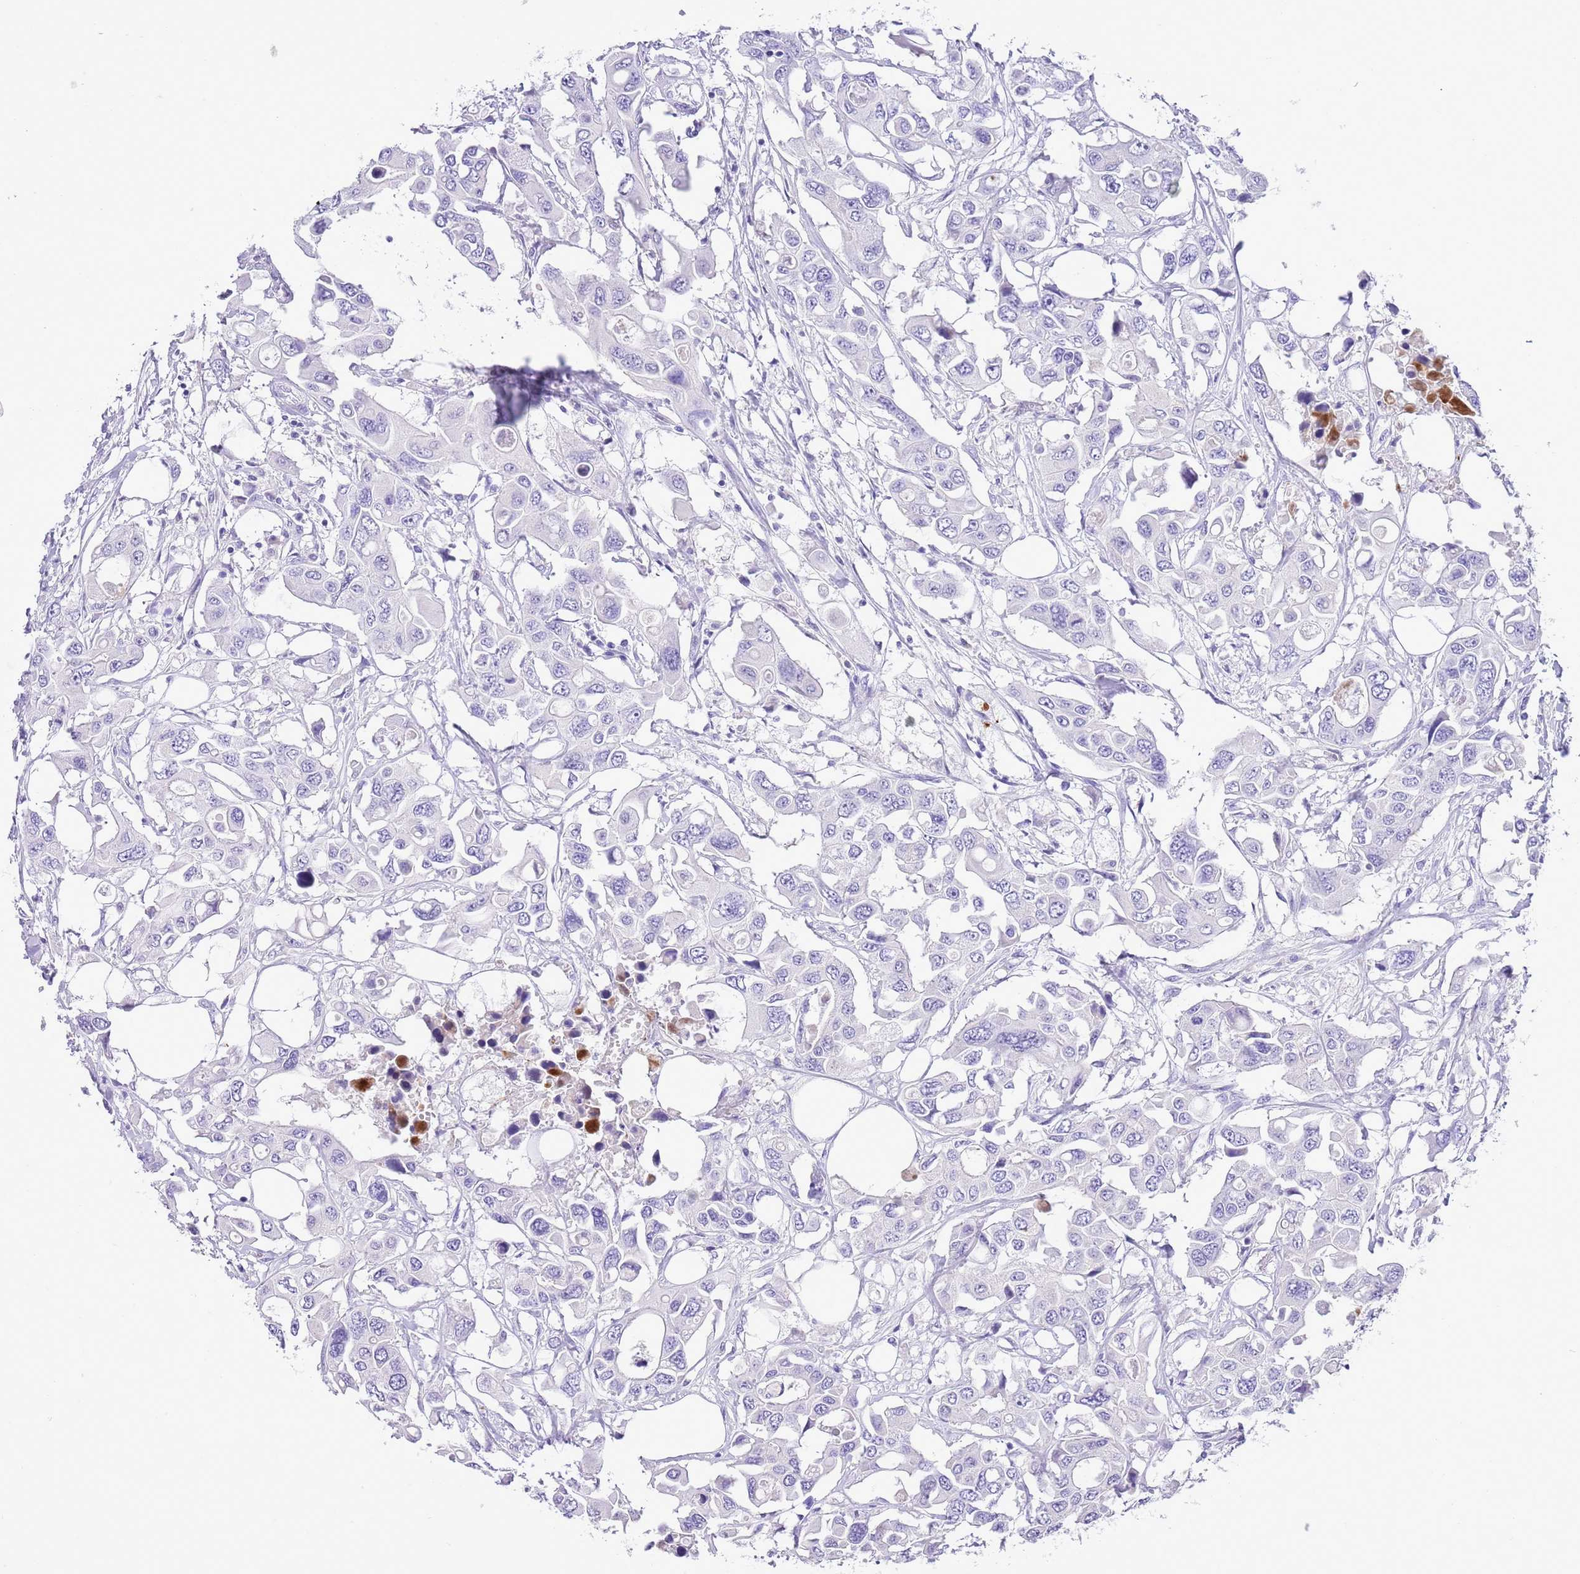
{"staining": {"intensity": "negative", "quantity": "none", "location": "none"}, "tissue": "colorectal cancer", "cell_type": "Tumor cells", "image_type": "cancer", "snomed": [{"axis": "morphology", "description": "Adenocarcinoma, NOS"}, {"axis": "topography", "description": "Colon"}], "caption": "A high-resolution photomicrograph shows IHC staining of colorectal adenocarcinoma, which displays no significant positivity in tumor cells.", "gene": "CLEC2A", "patient": {"sex": "male", "age": 77}}